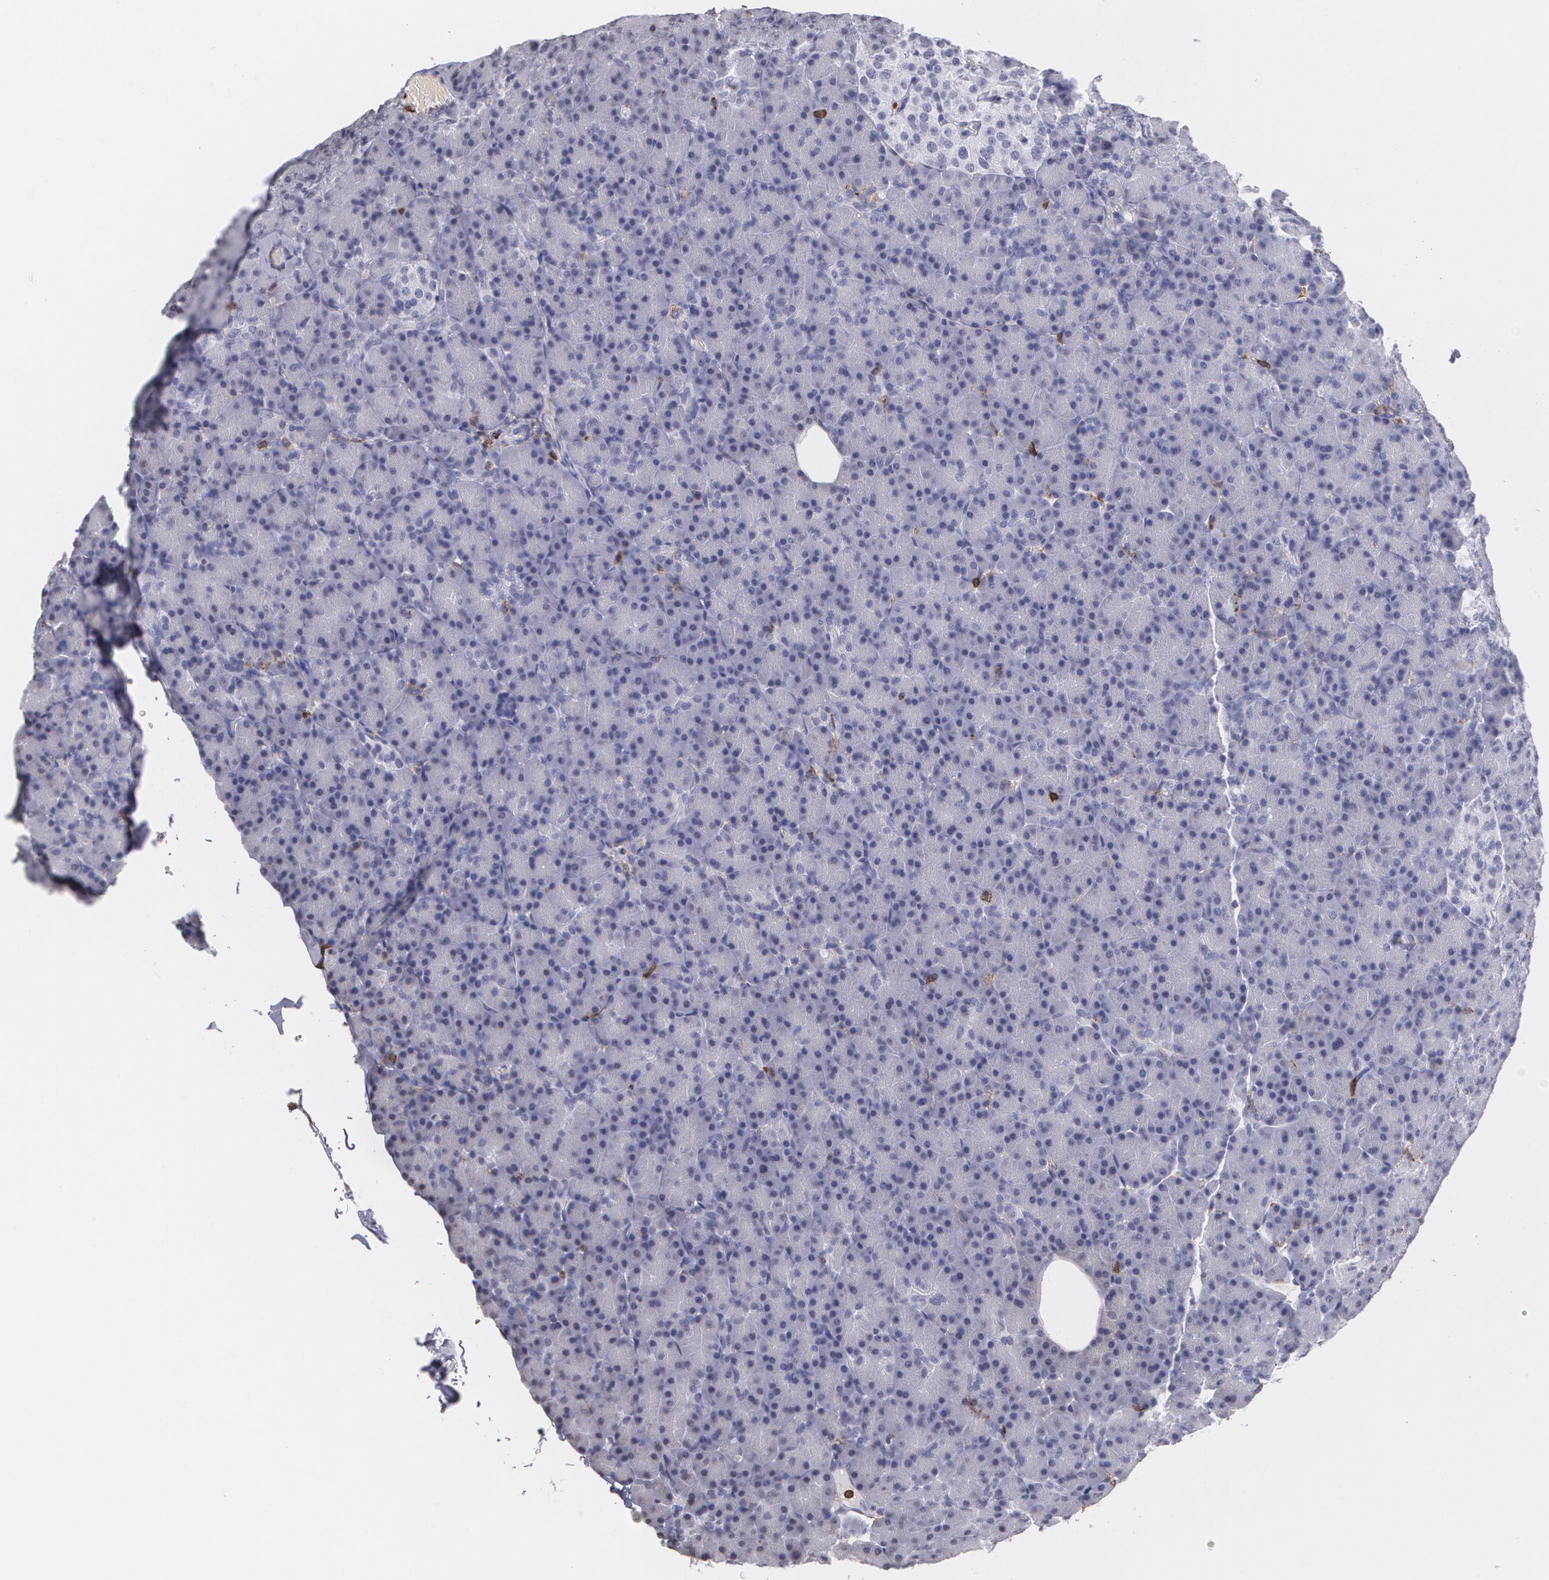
{"staining": {"intensity": "negative", "quantity": "none", "location": "none"}, "tissue": "pancreas", "cell_type": "Exocrine glandular cells", "image_type": "normal", "snomed": [{"axis": "morphology", "description": "Normal tissue, NOS"}, {"axis": "topography", "description": "Pancreas"}], "caption": "DAB (3,3'-diaminobenzidine) immunohistochemical staining of normal human pancreas reveals no significant staining in exocrine glandular cells.", "gene": "PTPRC", "patient": {"sex": "female", "age": 43}}